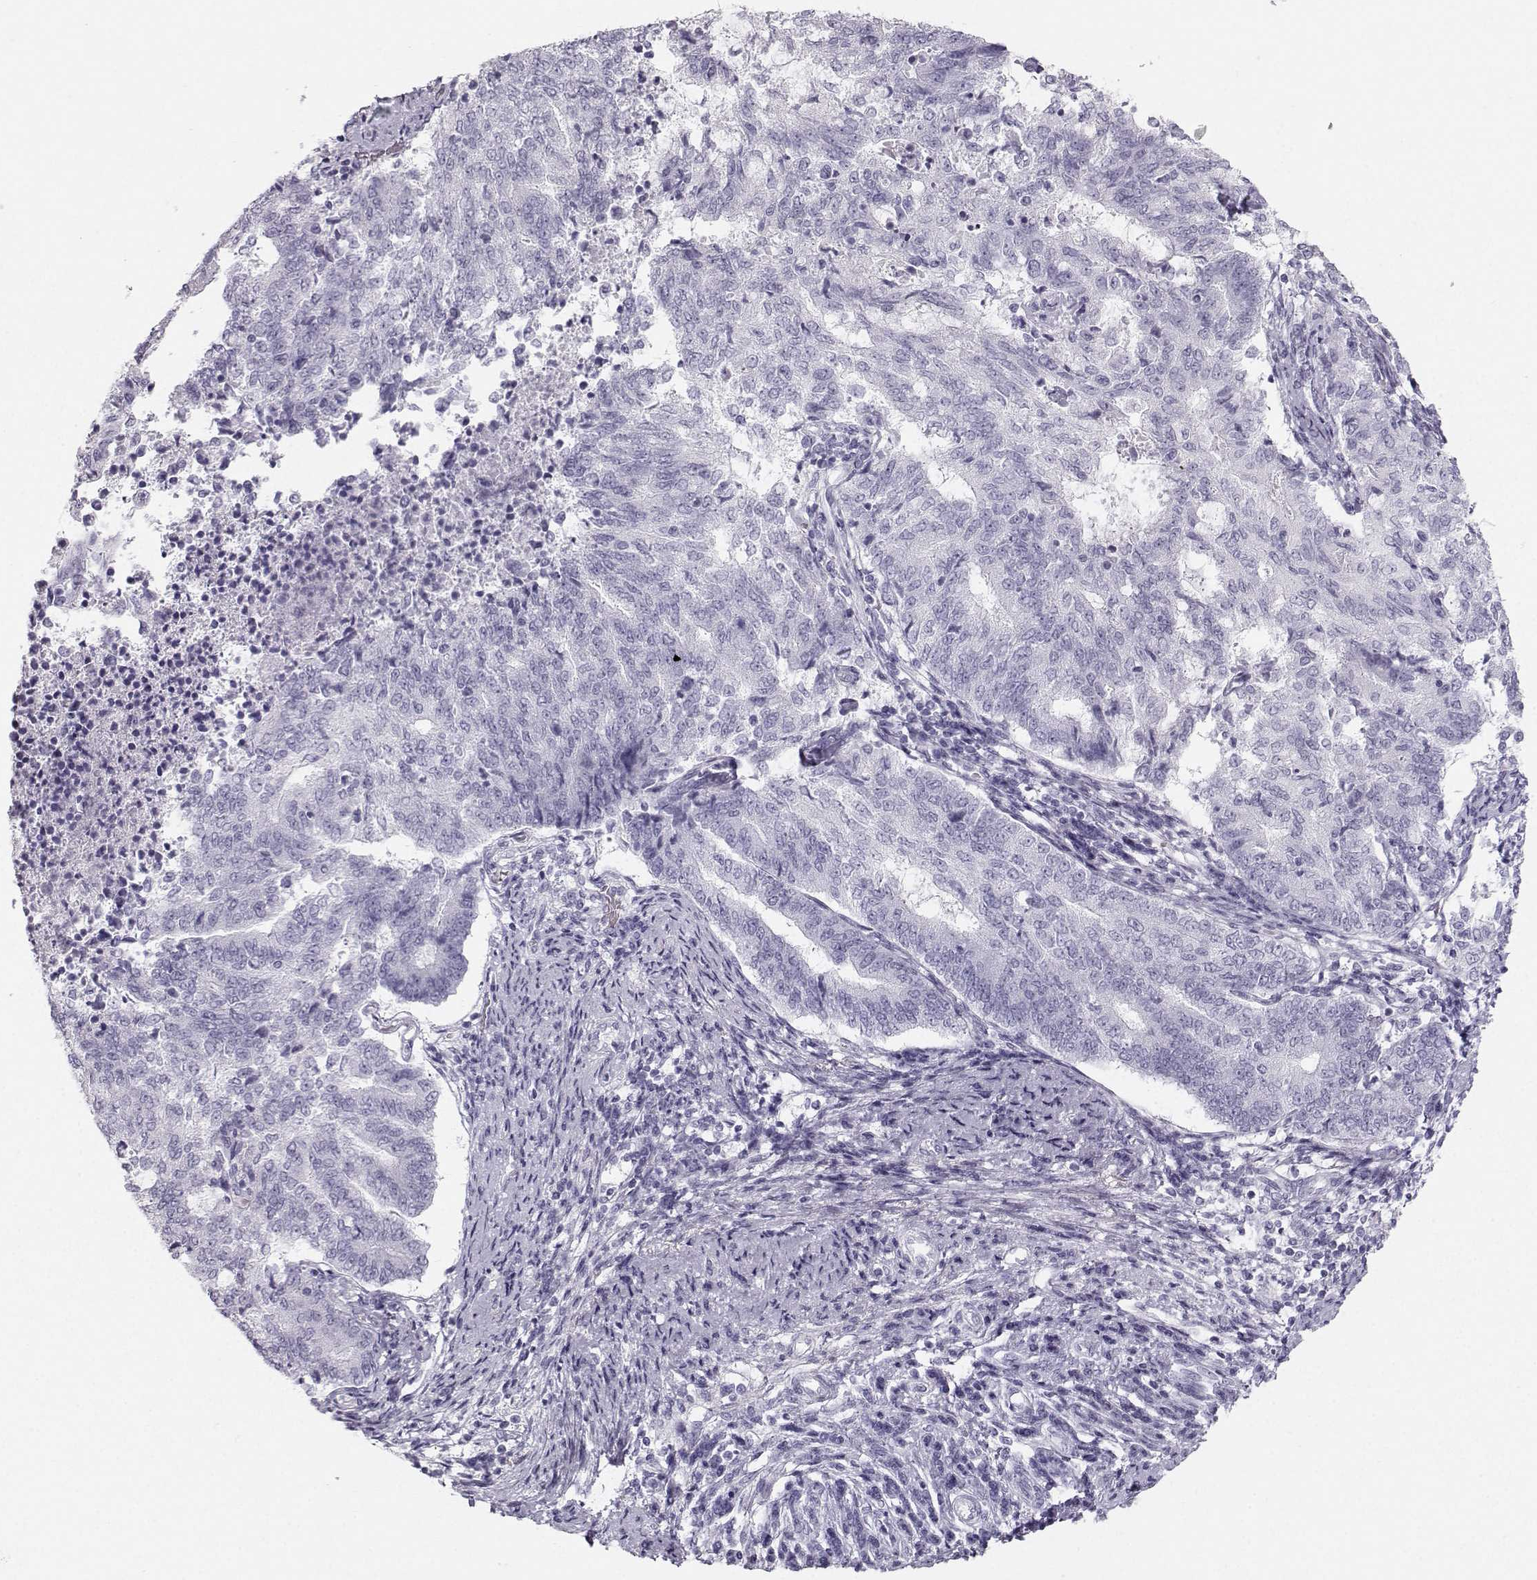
{"staining": {"intensity": "negative", "quantity": "none", "location": "none"}, "tissue": "endometrial cancer", "cell_type": "Tumor cells", "image_type": "cancer", "snomed": [{"axis": "morphology", "description": "Adenocarcinoma, NOS"}, {"axis": "topography", "description": "Endometrium"}], "caption": "Image shows no protein staining in tumor cells of endometrial adenocarcinoma tissue.", "gene": "CASR", "patient": {"sex": "female", "age": 65}}